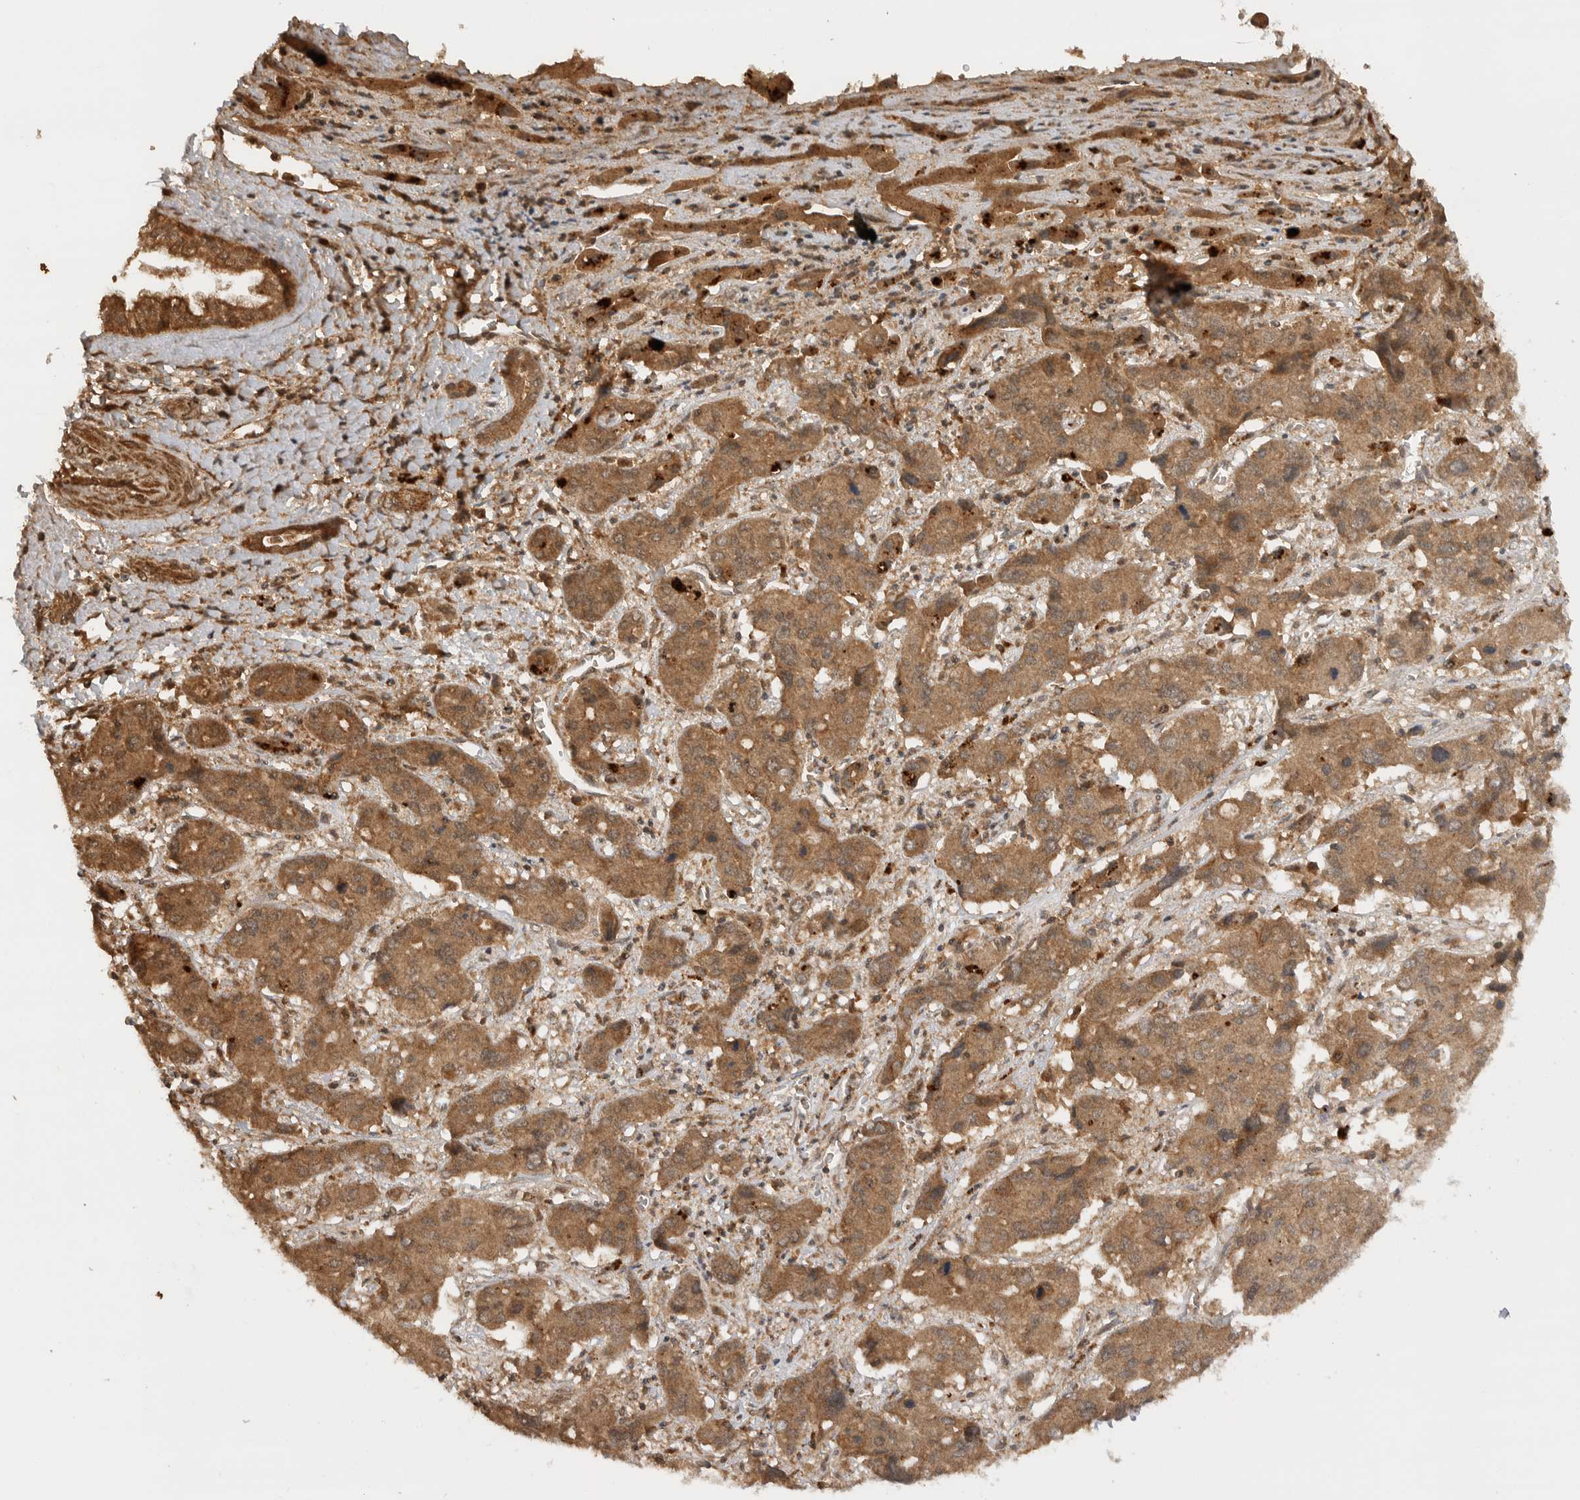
{"staining": {"intensity": "moderate", "quantity": ">75%", "location": "cytoplasmic/membranous"}, "tissue": "liver cancer", "cell_type": "Tumor cells", "image_type": "cancer", "snomed": [{"axis": "morphology", "description": "Cholangiocarcinoma"}, {"axis": "topography", "description": "Liver"}], "caption": "Liver cancer tissue exhibits moderate cytoplasmic/membranous staining in about >75% of tumor cells, visualized by immunohistochemistry.", "gene": "PRDX4", "patient": {"sex": "male", "age": 67}}